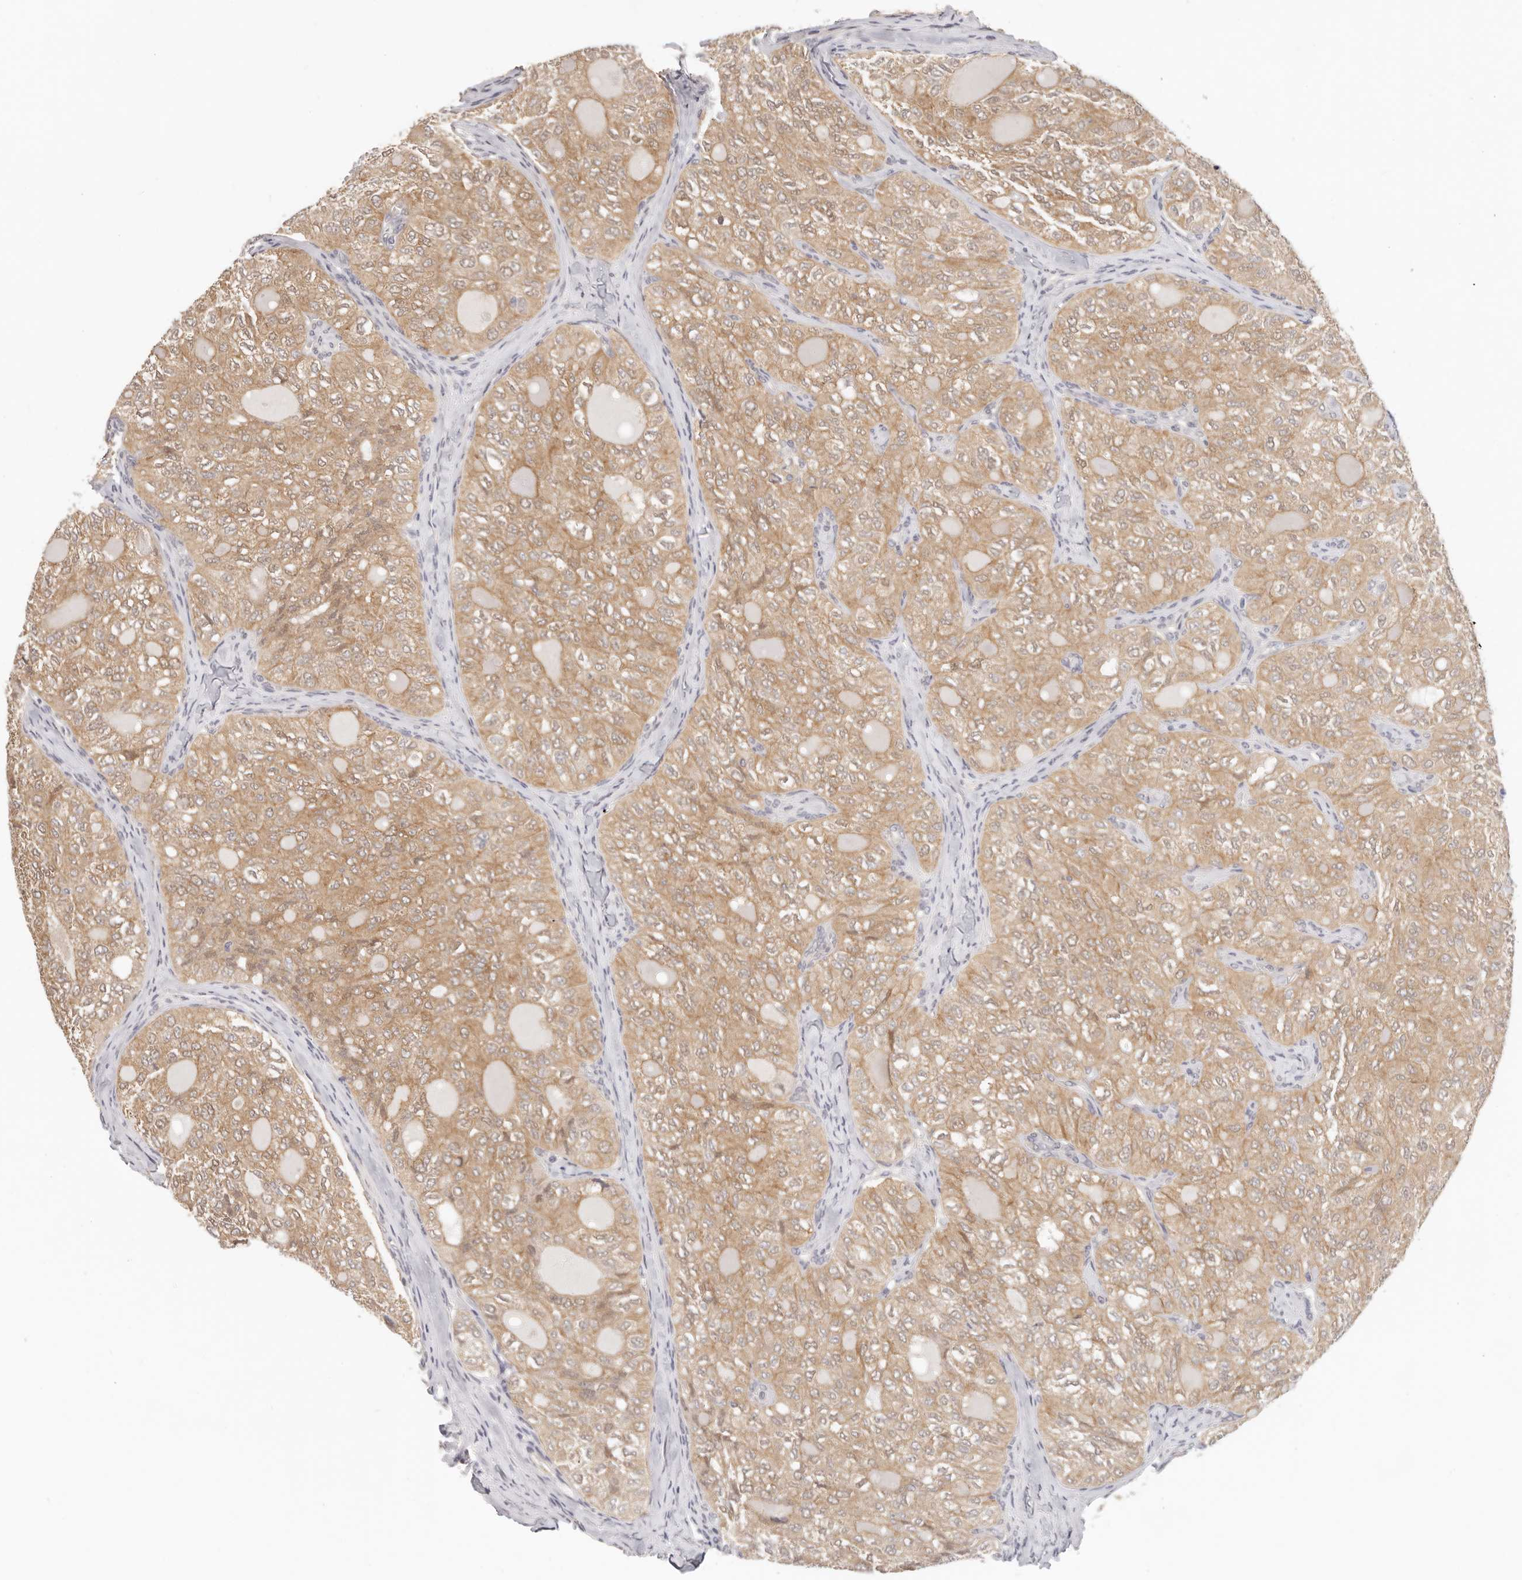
{"staining": {"intensity": "moderate", "quantity": ">75%", "location": "cytoplasmic/membranous"}, "tissue": "thyroid cancer", "cell_type": "Tumor cells", "image_type": "cancer", "snomed": [{"axis": "morphology", "description": "Follicular adenoma carcinoma, NOS"}, {"axis": "topography", "description": "Thyroid gland"}], "caption": "The image demonstrates a brown stain indicating the presence of a protein in the cytoplasmic/membranous of tumor cells in thyroid follicular adenoma carcinoma.", "gene": "GGPS1", "patient": {"sex": "male", "age": 75}}